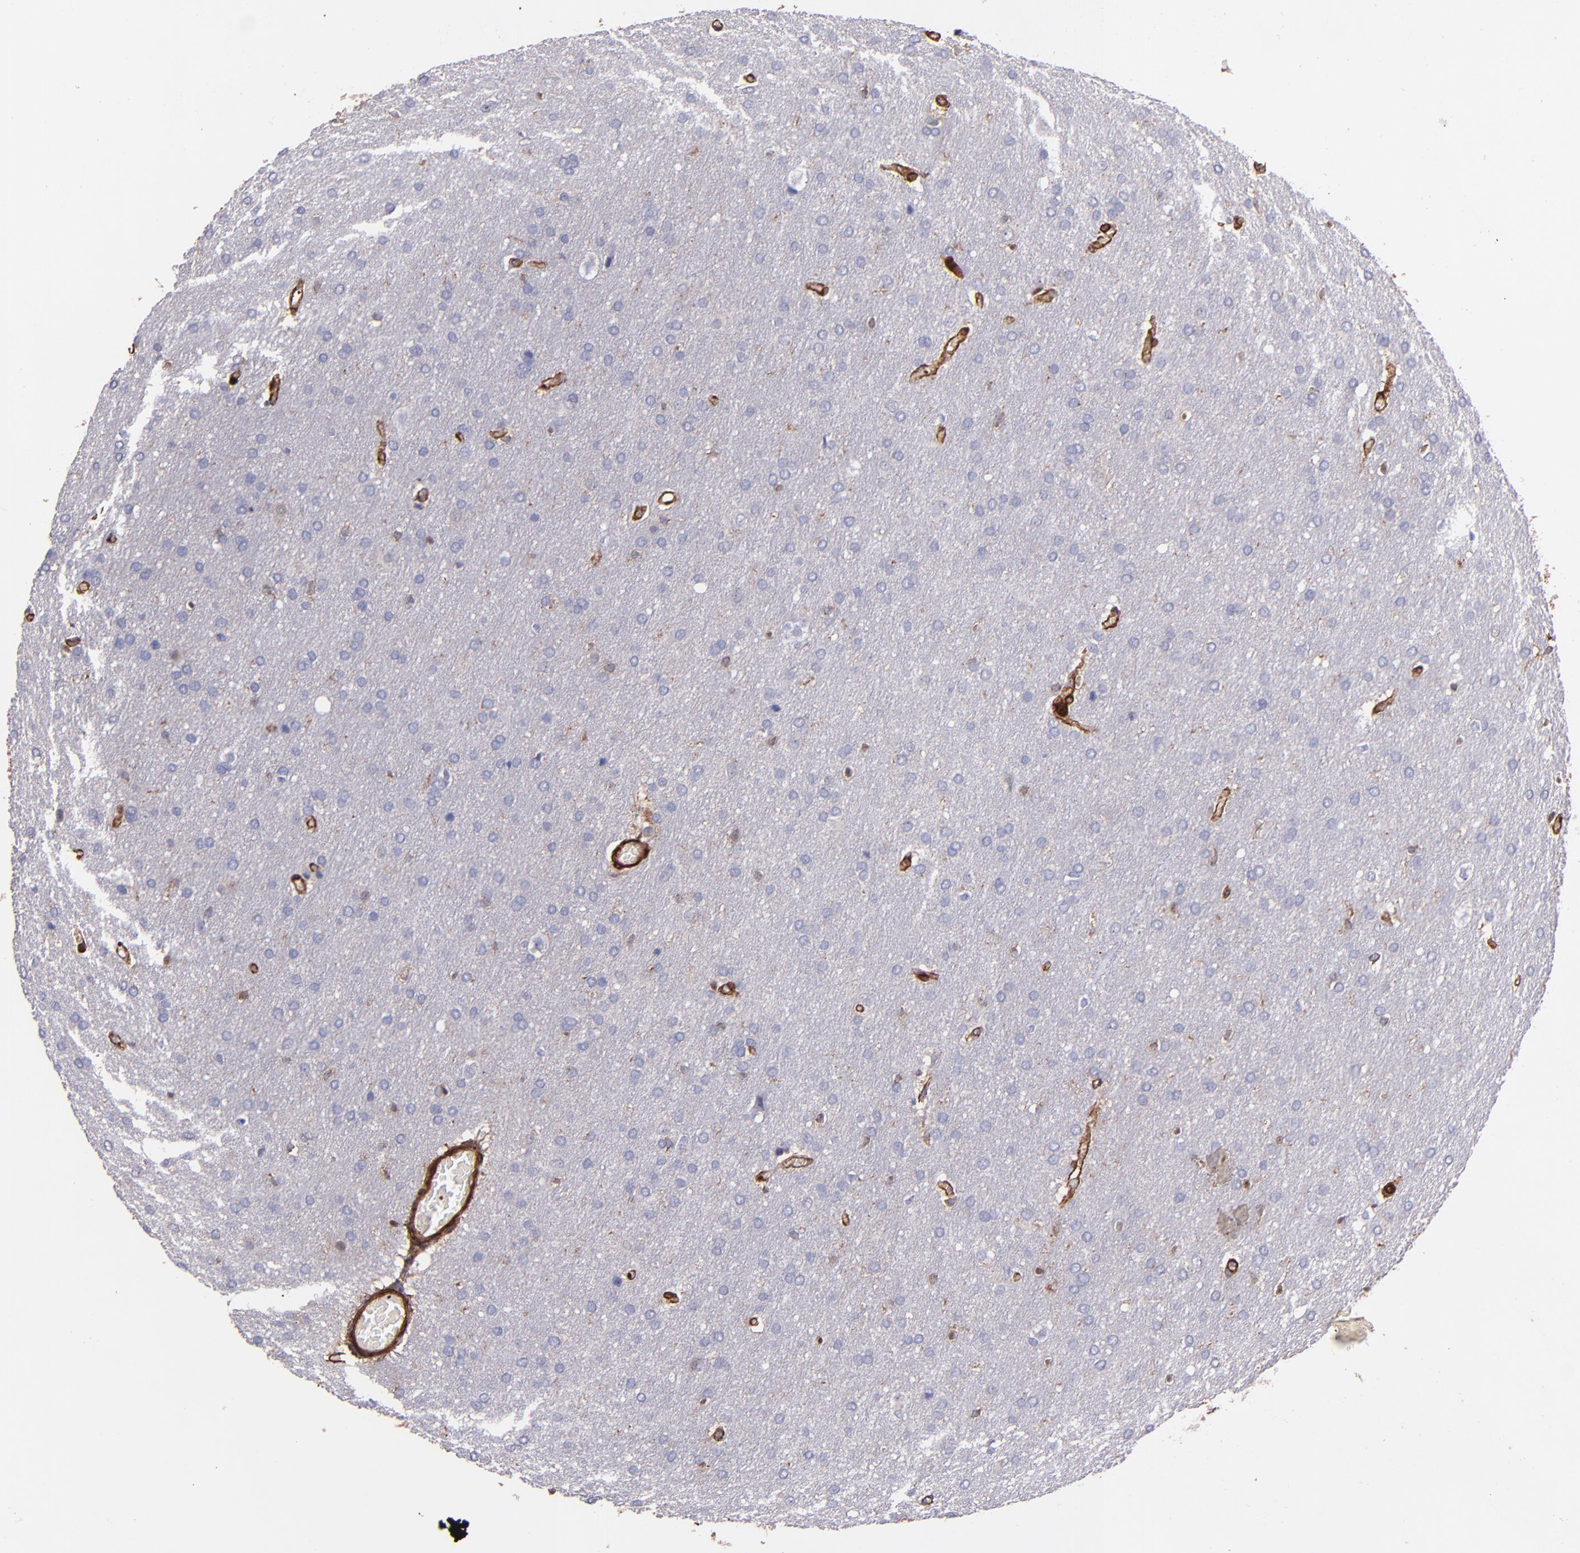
{"staining": {"intensity": "weak", "quantity": "<25%", "location": "cytoplasmic/membranous"}, "tissue": "glioma", "cell_type": "Tumor cells", "image_type": "cancer", "snomed": [{"axis": "morphology", "description": "Glioma, malignant, Low grade"}, {"axis": "topography", "description": "Brain"}], "caption": "This micrograph is of low-grade glioma (malignant) stained with immunohistochemistry (IHC) to label a protein in brown with the nuclei are counter-stained blue. There is no staining in tumor cells.", "gene": "VCL", "patient": {"sex": "female", "age": 32}}